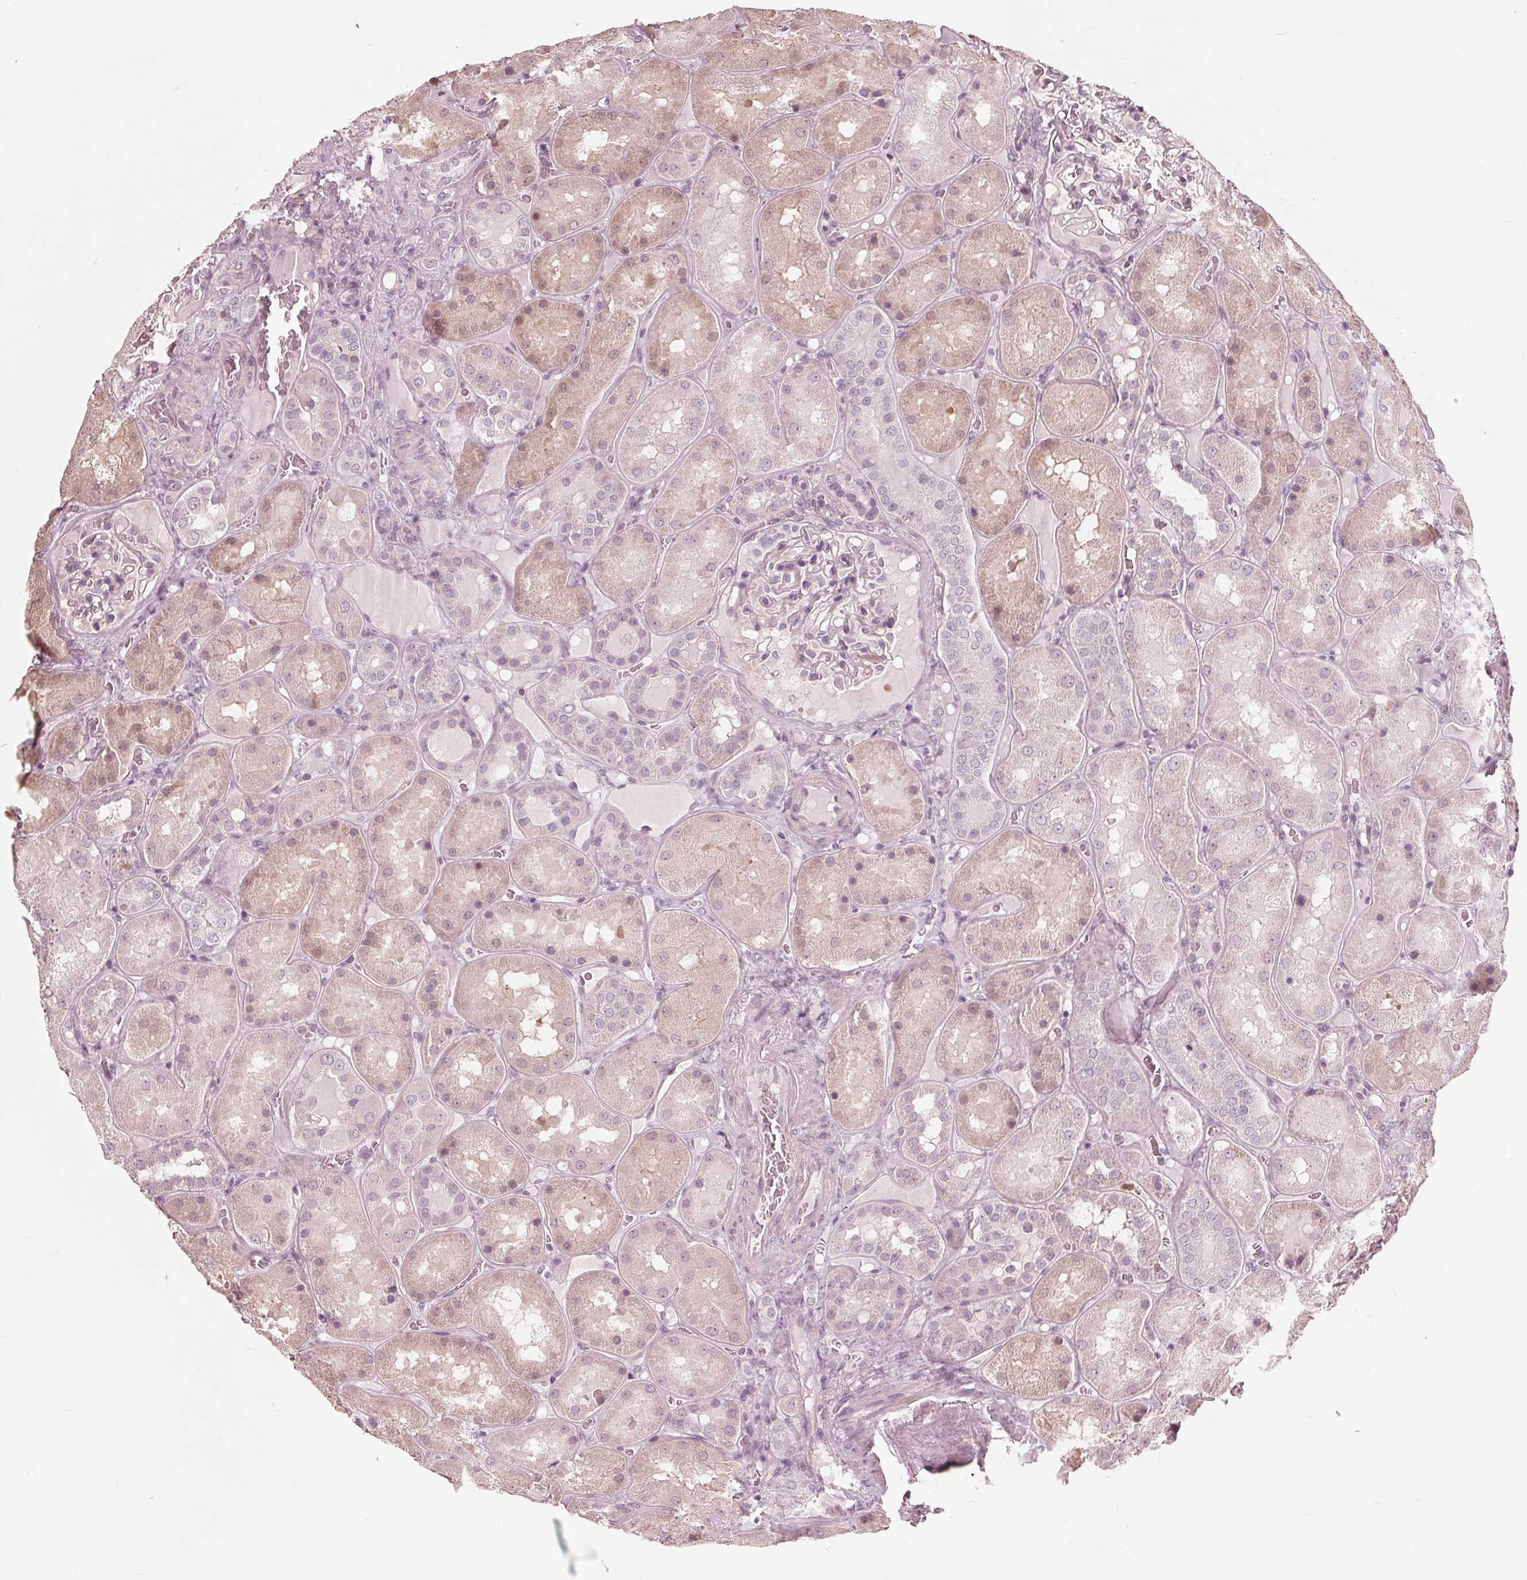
{"staining": {"intensity": "negative", "quantity": "none", "location": "none"}, "tissue": "kidney", "cell_type": "Cells in glomeruli", "image_type": "normal", "snomed": [{"axis": "morphology", "description": "Normal tissue, NOS"}, {"axis": "topography", "description": "Kidney"}], "caption": "Immunohistochemistry histopathology image of normal human kidney stained for a protein (brown), which shows no expression in cells in glomeruli. (DAB immunohistochemistry (IHC), high magnification).", "gene": "ING3", "patient": {"sex": "male", "age": 73}}